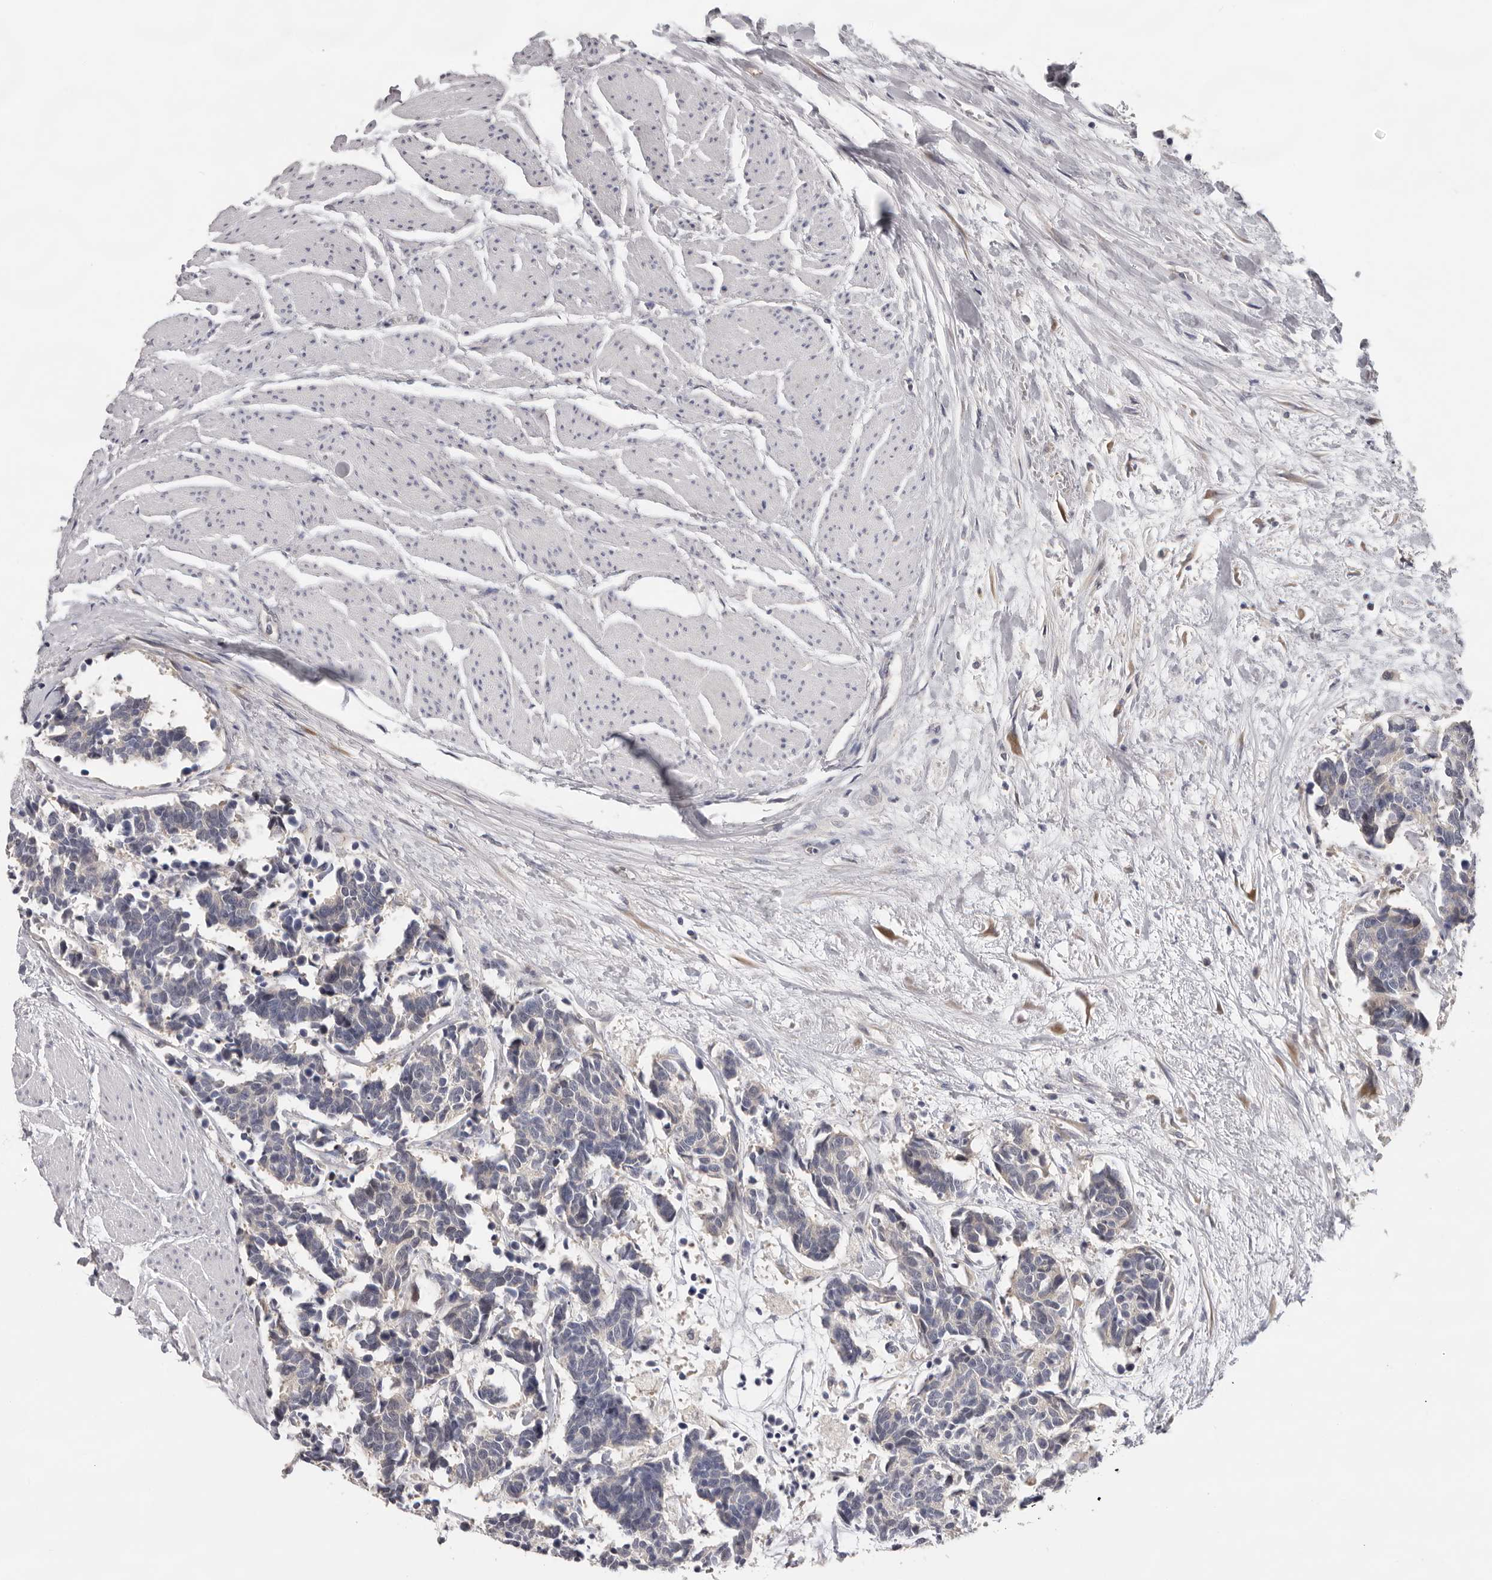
{"staining": {"intensity": "negative", "quantity": "none", "location": "none"}, "tissue": "carcinoid", "cell_type": "Tumor cells", "image_type": "cancer", "snomed": [{"axis": "morphology", "description": "Carcinoma, NOS"}, {"axis": "morphology", "description": "Carcinoid, malignant, NOS"}, {"axis": "topography", "description": "Urinary bladder"}], "caption": "IHC micrograph of neoplastic tissue: human carcinoid stained with DAB (3,3'-diaminobenzidine) exhibits no significant protein positivity in tumor cells.", "gene": "KIF2B", "patient": {"sex": "male", "age": 57}}